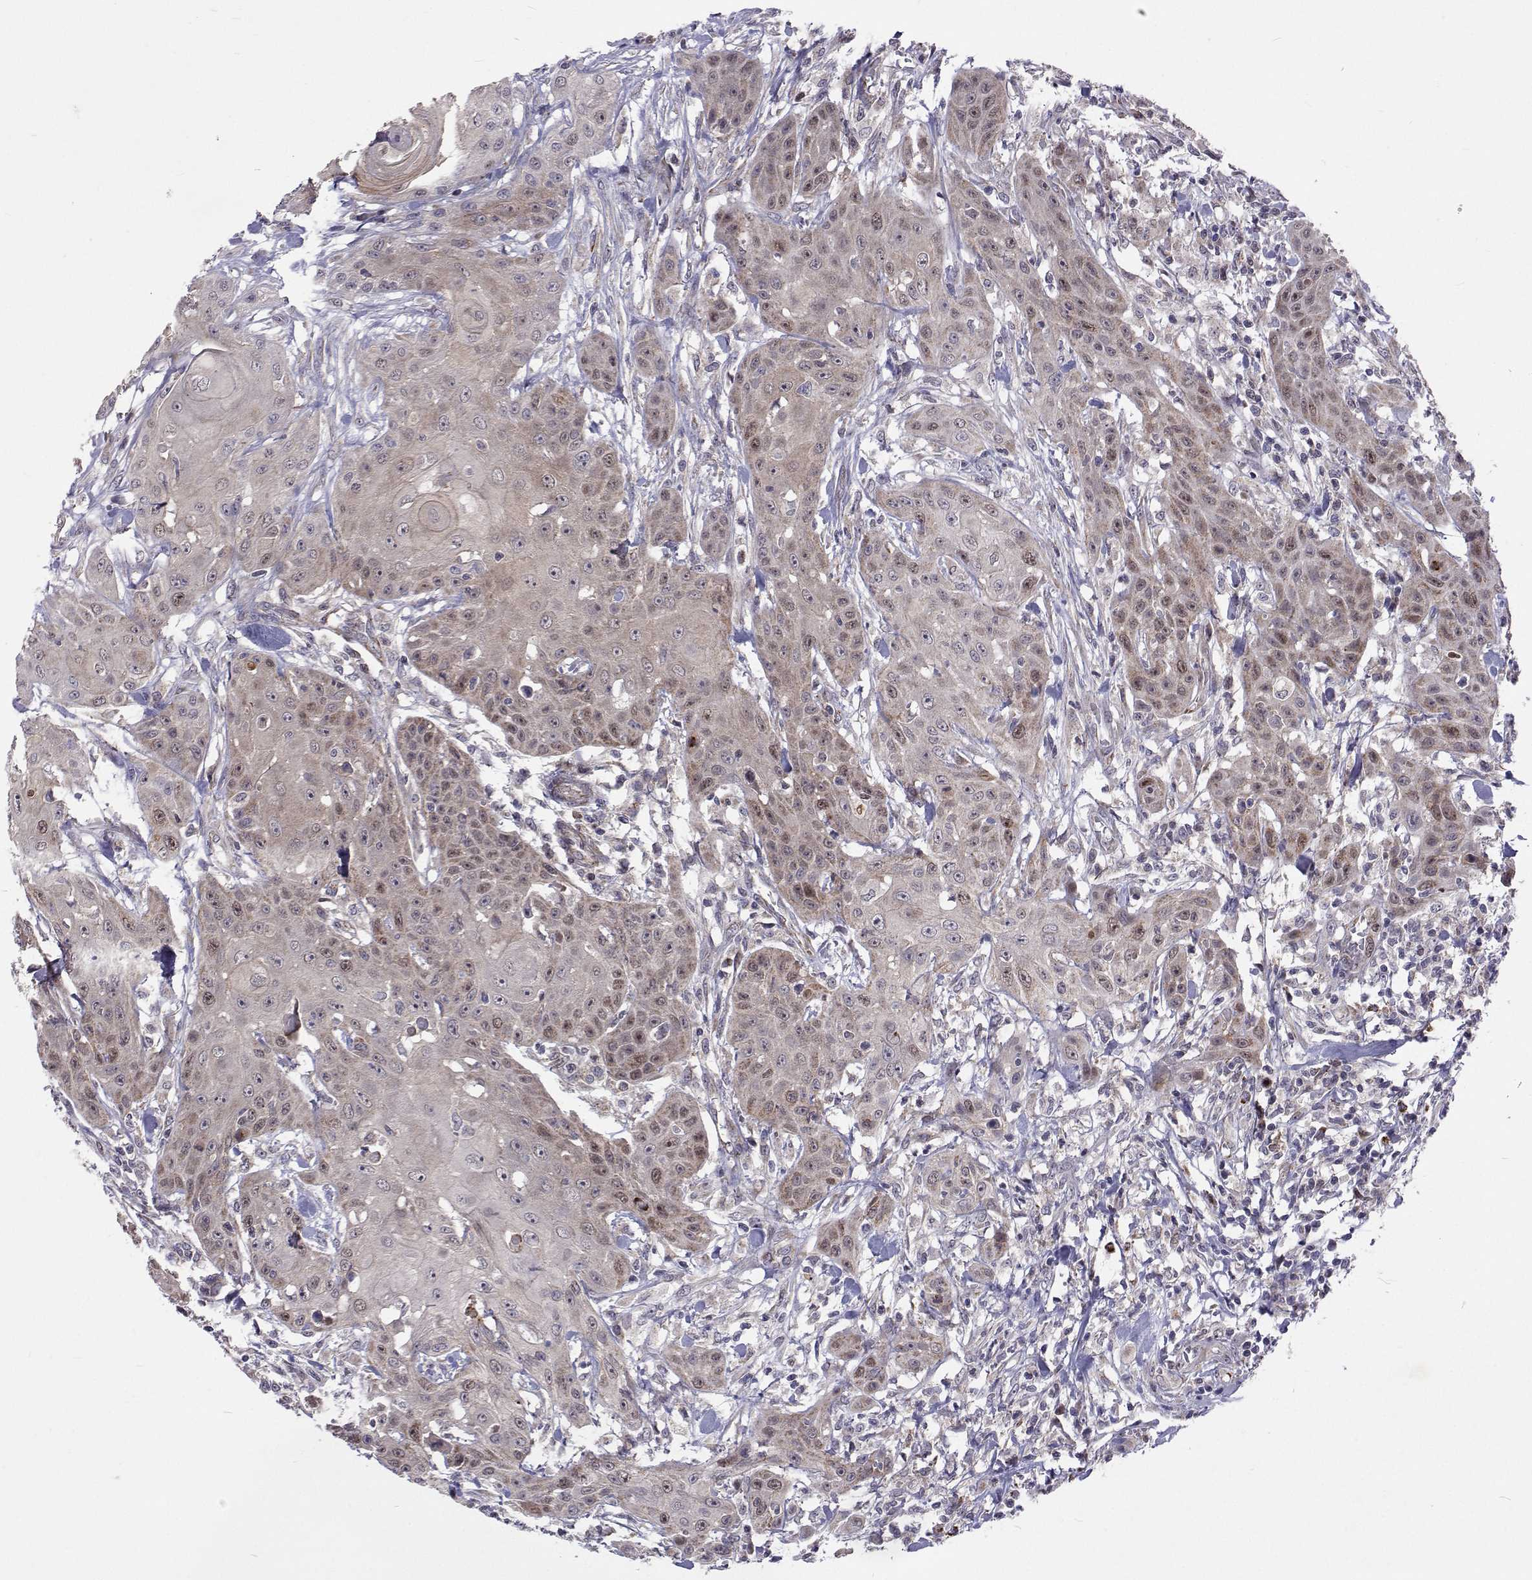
{"staining": {"intensity": "weak", "quantity": "<25%", "location": "cytoplasmic/membranous,nuclear"}, "tissue": "head and neck cancer", "cell_type": "Tumor cells", "image_type": "cancer", "snomed": [{"axis": "morphology", "description": "Squamous cell carcinoma, NOS"}, {"axis": "topography", "description": "Oral tissue"}, {"axis": "topography", "description": "Head-Neck"}], "caption": "Photomicrograph shows no significant protein staining in tumor cells of head and neck squamous cell carcinoma. (DAB (3,3'-diaminobenzidine) IHC, high magnification).", "gene": "DHTKD1", "patient": {"sex": "female", "age": 55}}